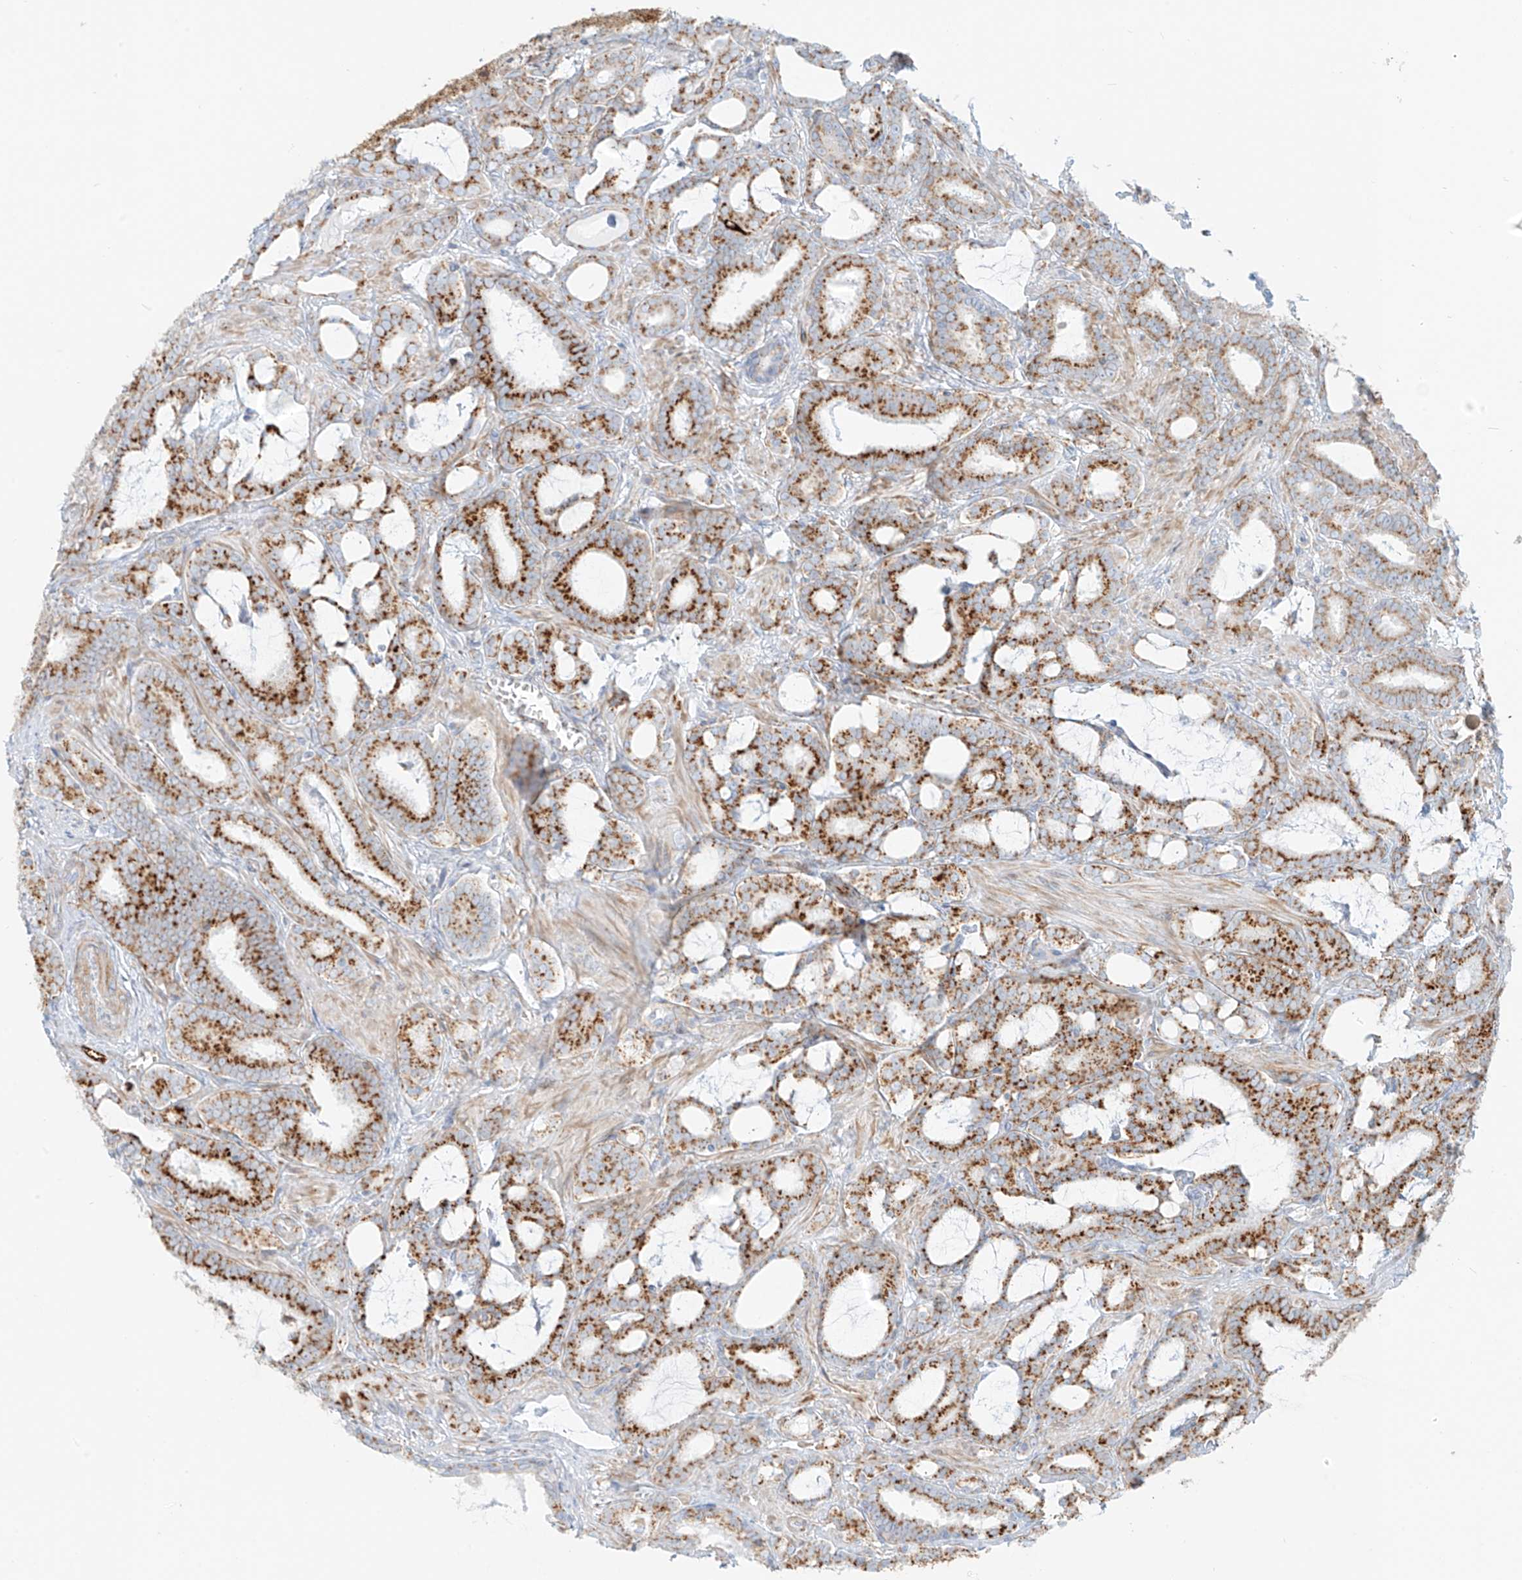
{"staining": {"intensity": "moderate", "quantity": "25%-75%", "location": "cytoplasmic/membranous"}, "tissue": "prostate cancer", "cell_type": "Tumor cells", "image_type": "cancer", "snomed": [{"axis": "morphology", "description": "Adenocarcinoma, High grade"}, {"axis": "topography", "description": "Prostate and seminal vesicle, NOS"}], "caption": "Approximately 25%-75% of tumor cells in human prostate cancer (adenocarcinoma (high-grade)) display moderate cytoplasmic/membranous protein positivity as visualized by brown immunohistochemical staining.", "gene": "SLC35F6", "patient": {"sex": "male", "age": 67}}